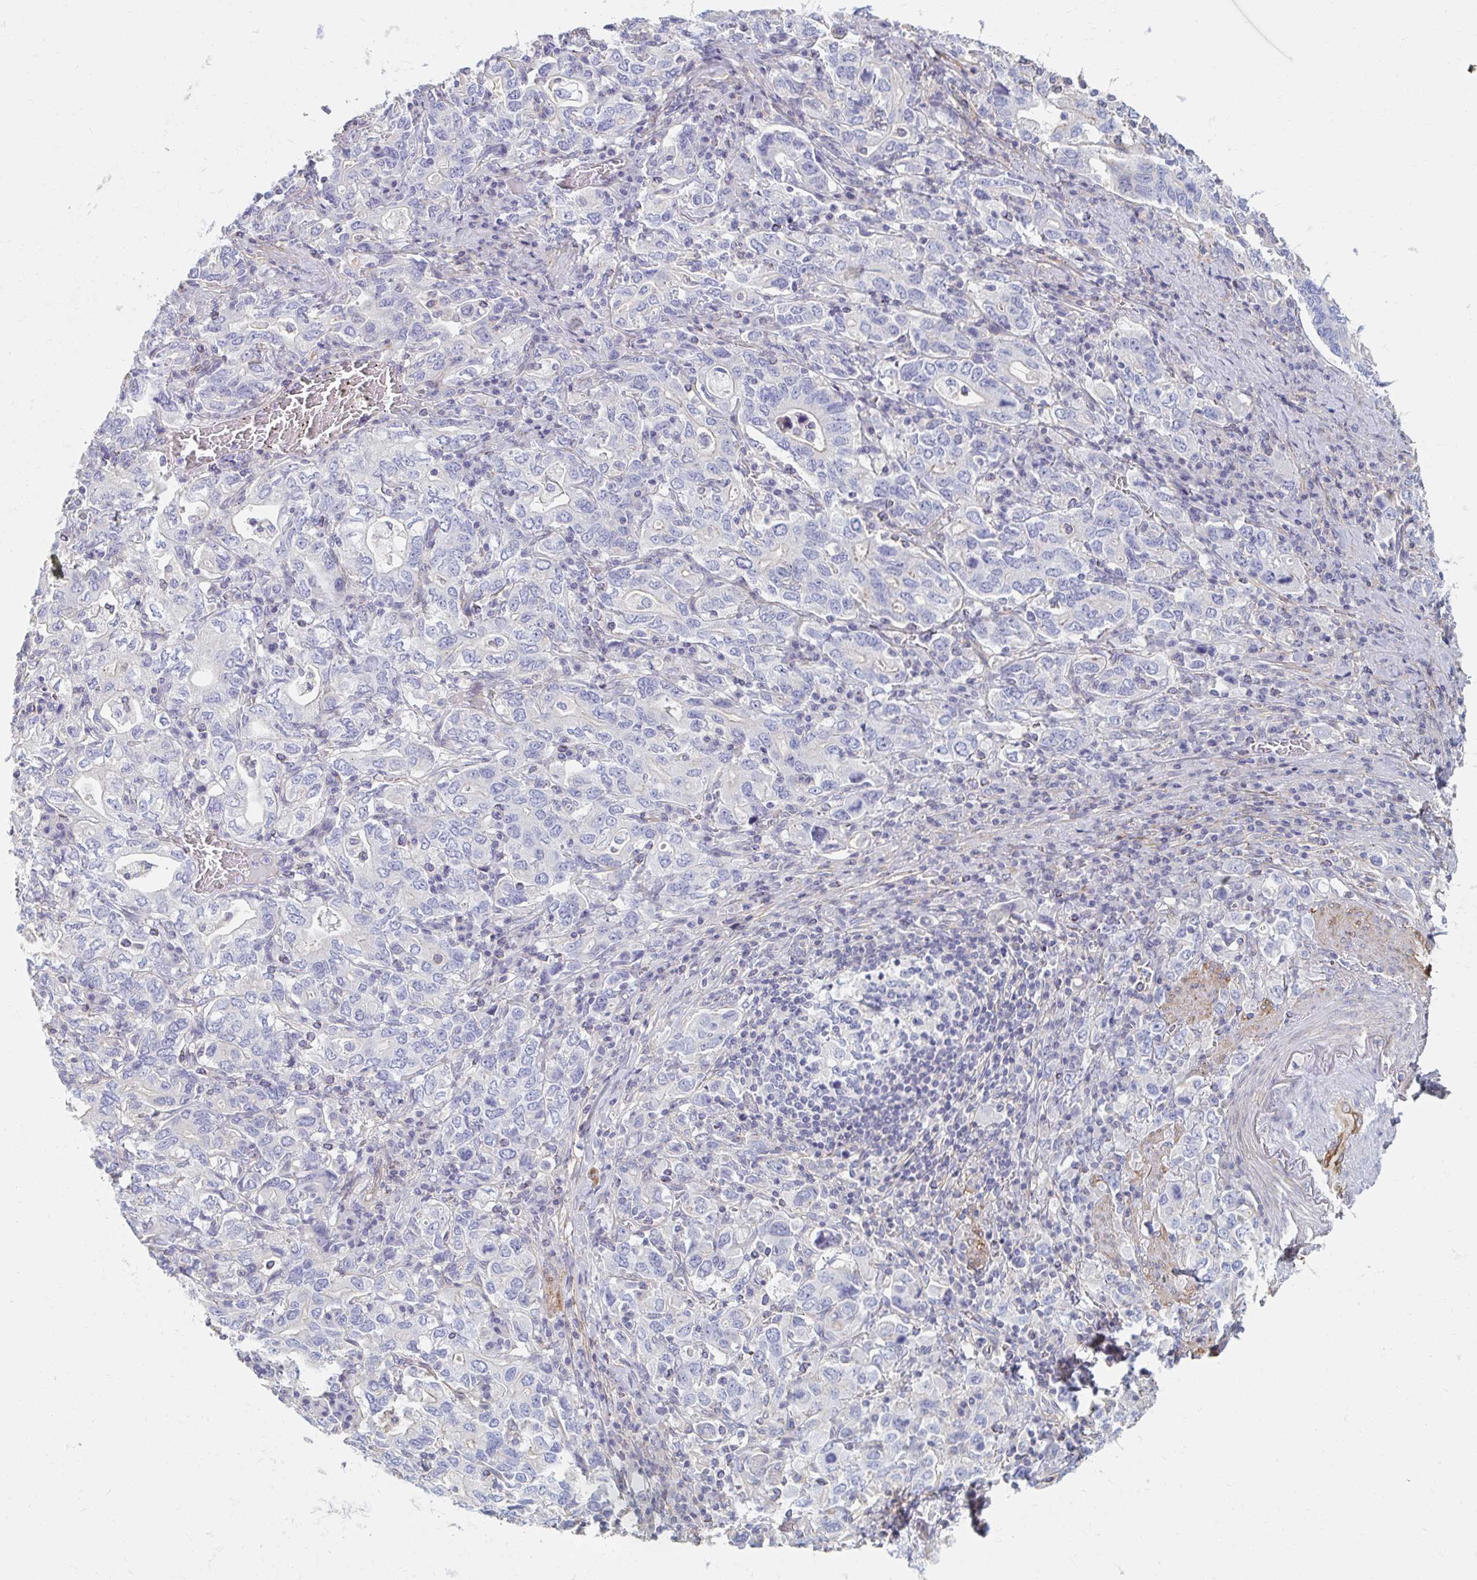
{"staining": {"intensity": "negative", "quantity": "none", "location": "none"}, "tissue": "stomach cancer", "cell_type": "Tumor cells", "image_type": "cancer", "snomed": [{"axis": "morphology", "description": "Adenocarcinoma, NOS"}, {"axis": "topography", "description": "Stomach, upper"}, {"axis": "topography", "description": "Stomach"}], "caption": "This is an immunohistochemistry (IHC) histopathology image of stomach adenocarcinoma. There is no expression in tumor cells.", "gene": "MYLK2", "patient": {"sex": "male", "age": 62}}